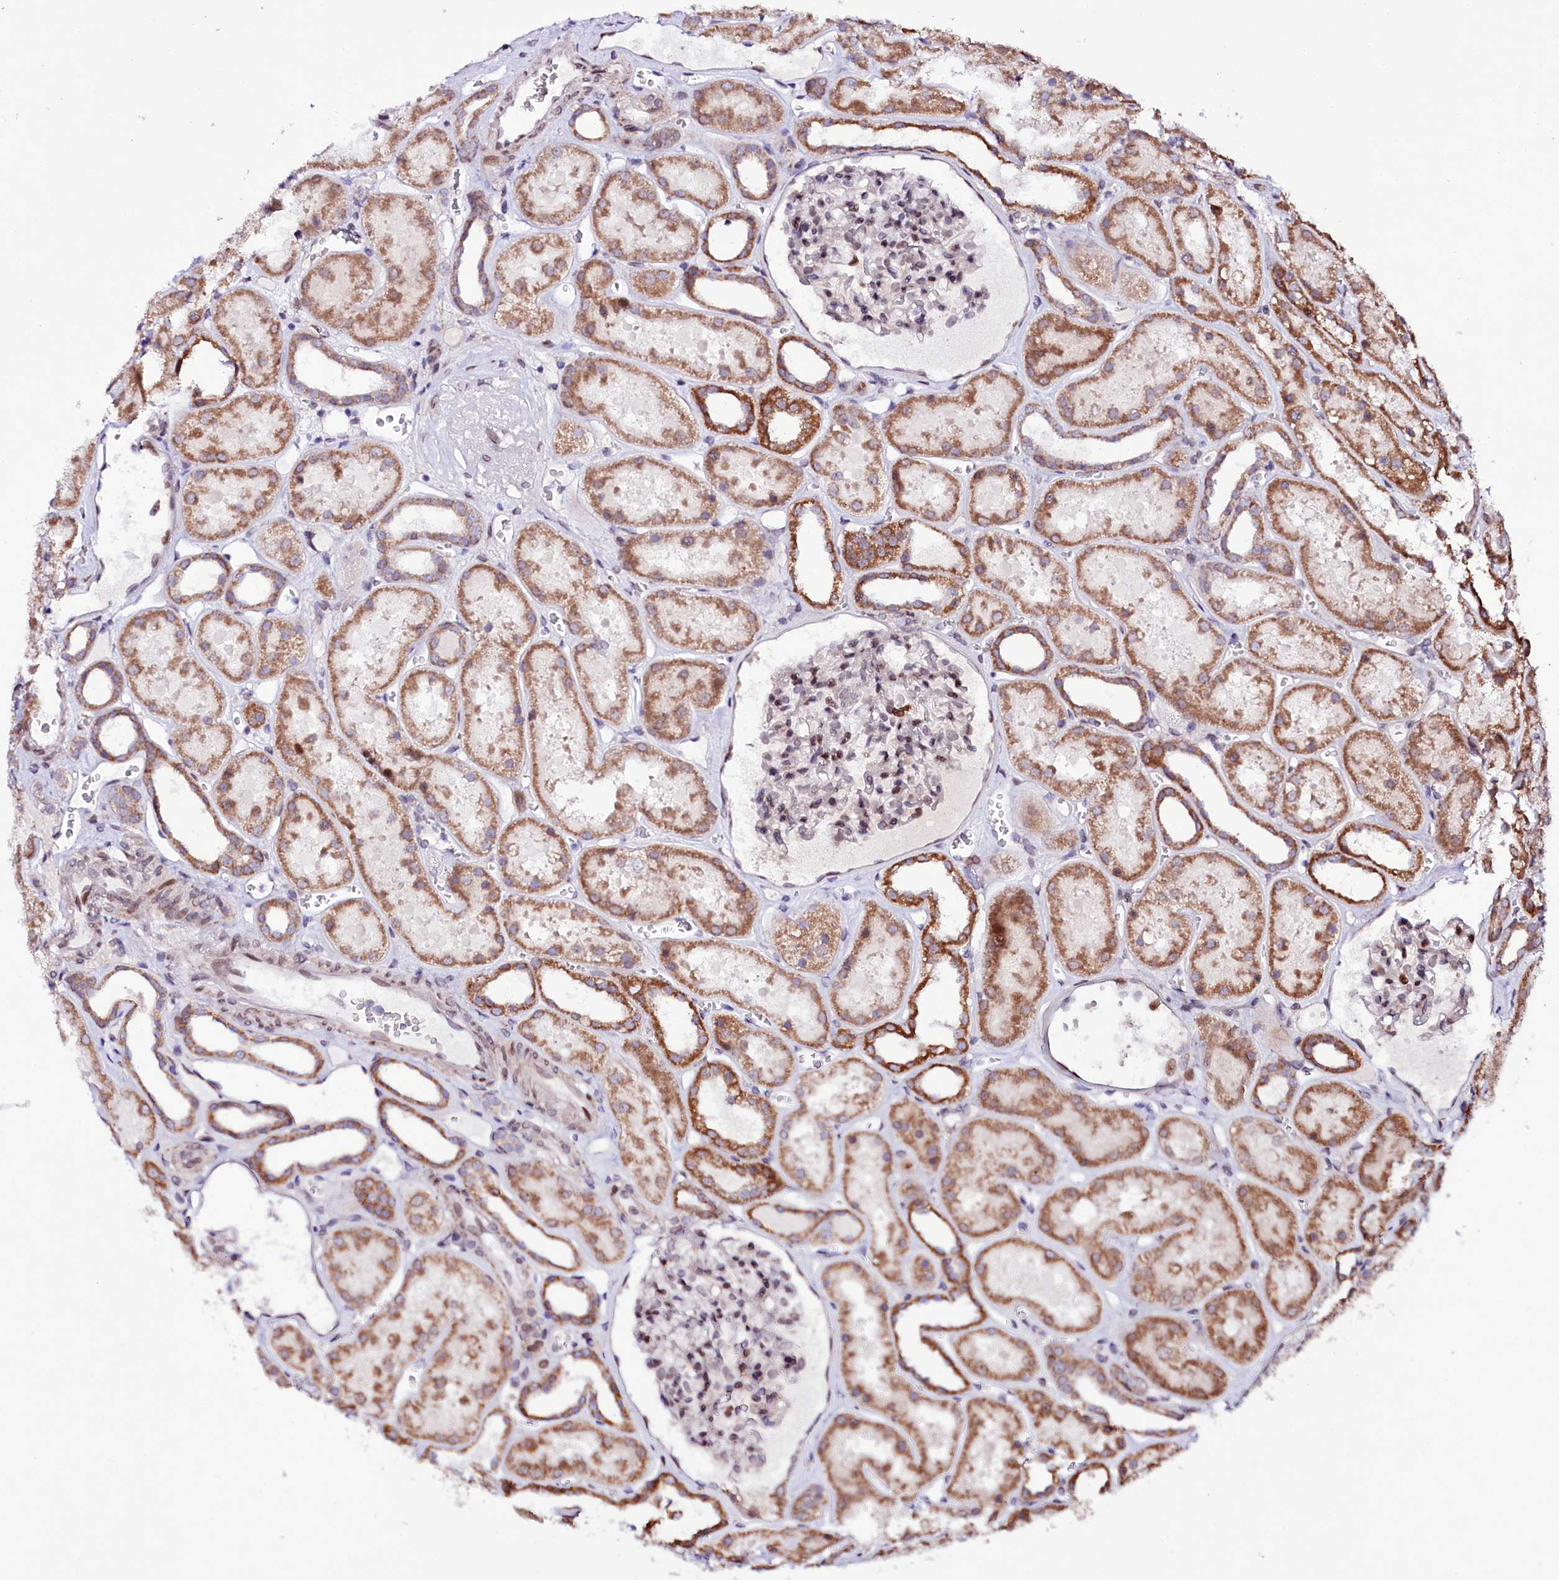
{"staining": {"intensity": "moderate", "quantity": "25%-75%", "location": "nuclear"}, "tissue": "kidney", "cell_type": "Cells in glomeruli", "image_type": "normal", "snomed": [{"axis": "morphology", "description": "Normal tissue, NOS"}, {"axis": "topography", "description": "Kidney"}], "caption": "Immunohistochemical staining of benign human kidney demonstrates medium levels of moderate nuclear expression in approximately 25%-75% of cells in glomeruli.", "gene": "ZNF226", "patient": {"sex": "female", "age": 41}}